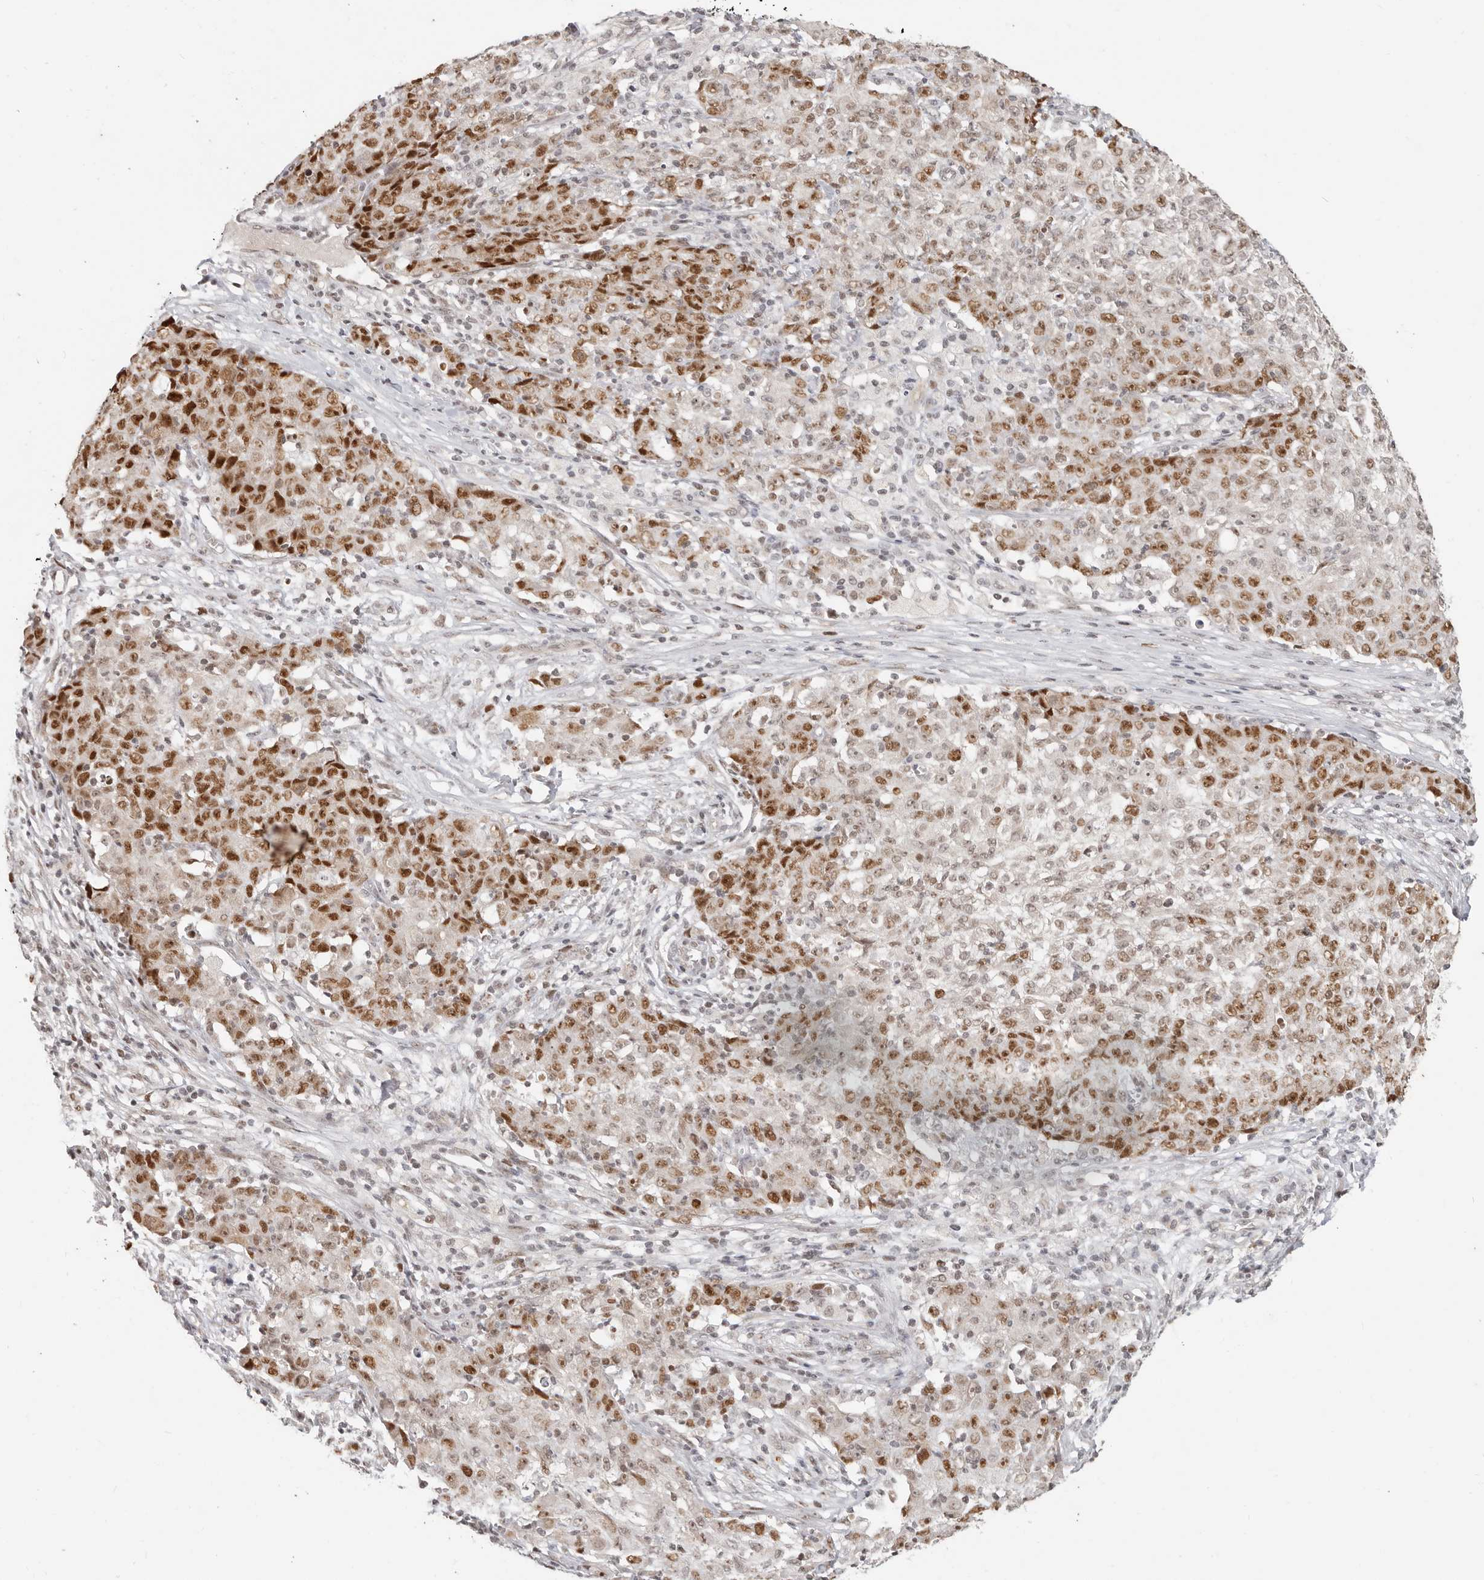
{"staining": {"intensity": "moderate", "quantity": "25%-75%", "location": "nuclear"}, "tissue": "ovarian cancer", "cell_type": "Tumor cells", "image_type": "cancer", "snomed": [{"axis": "morphology", "description": "Carcinoma, endometroid"}, {"axis": "topography", "description": "Ovary"}], "caption": "The histopathology image displays a brown stain indicating the presence of a protein in the nuclear of tumor cells in endometroid carcinoma (ovarian).", "gene": "RFC2", "patient": {"sex": "female", "age": 42}}